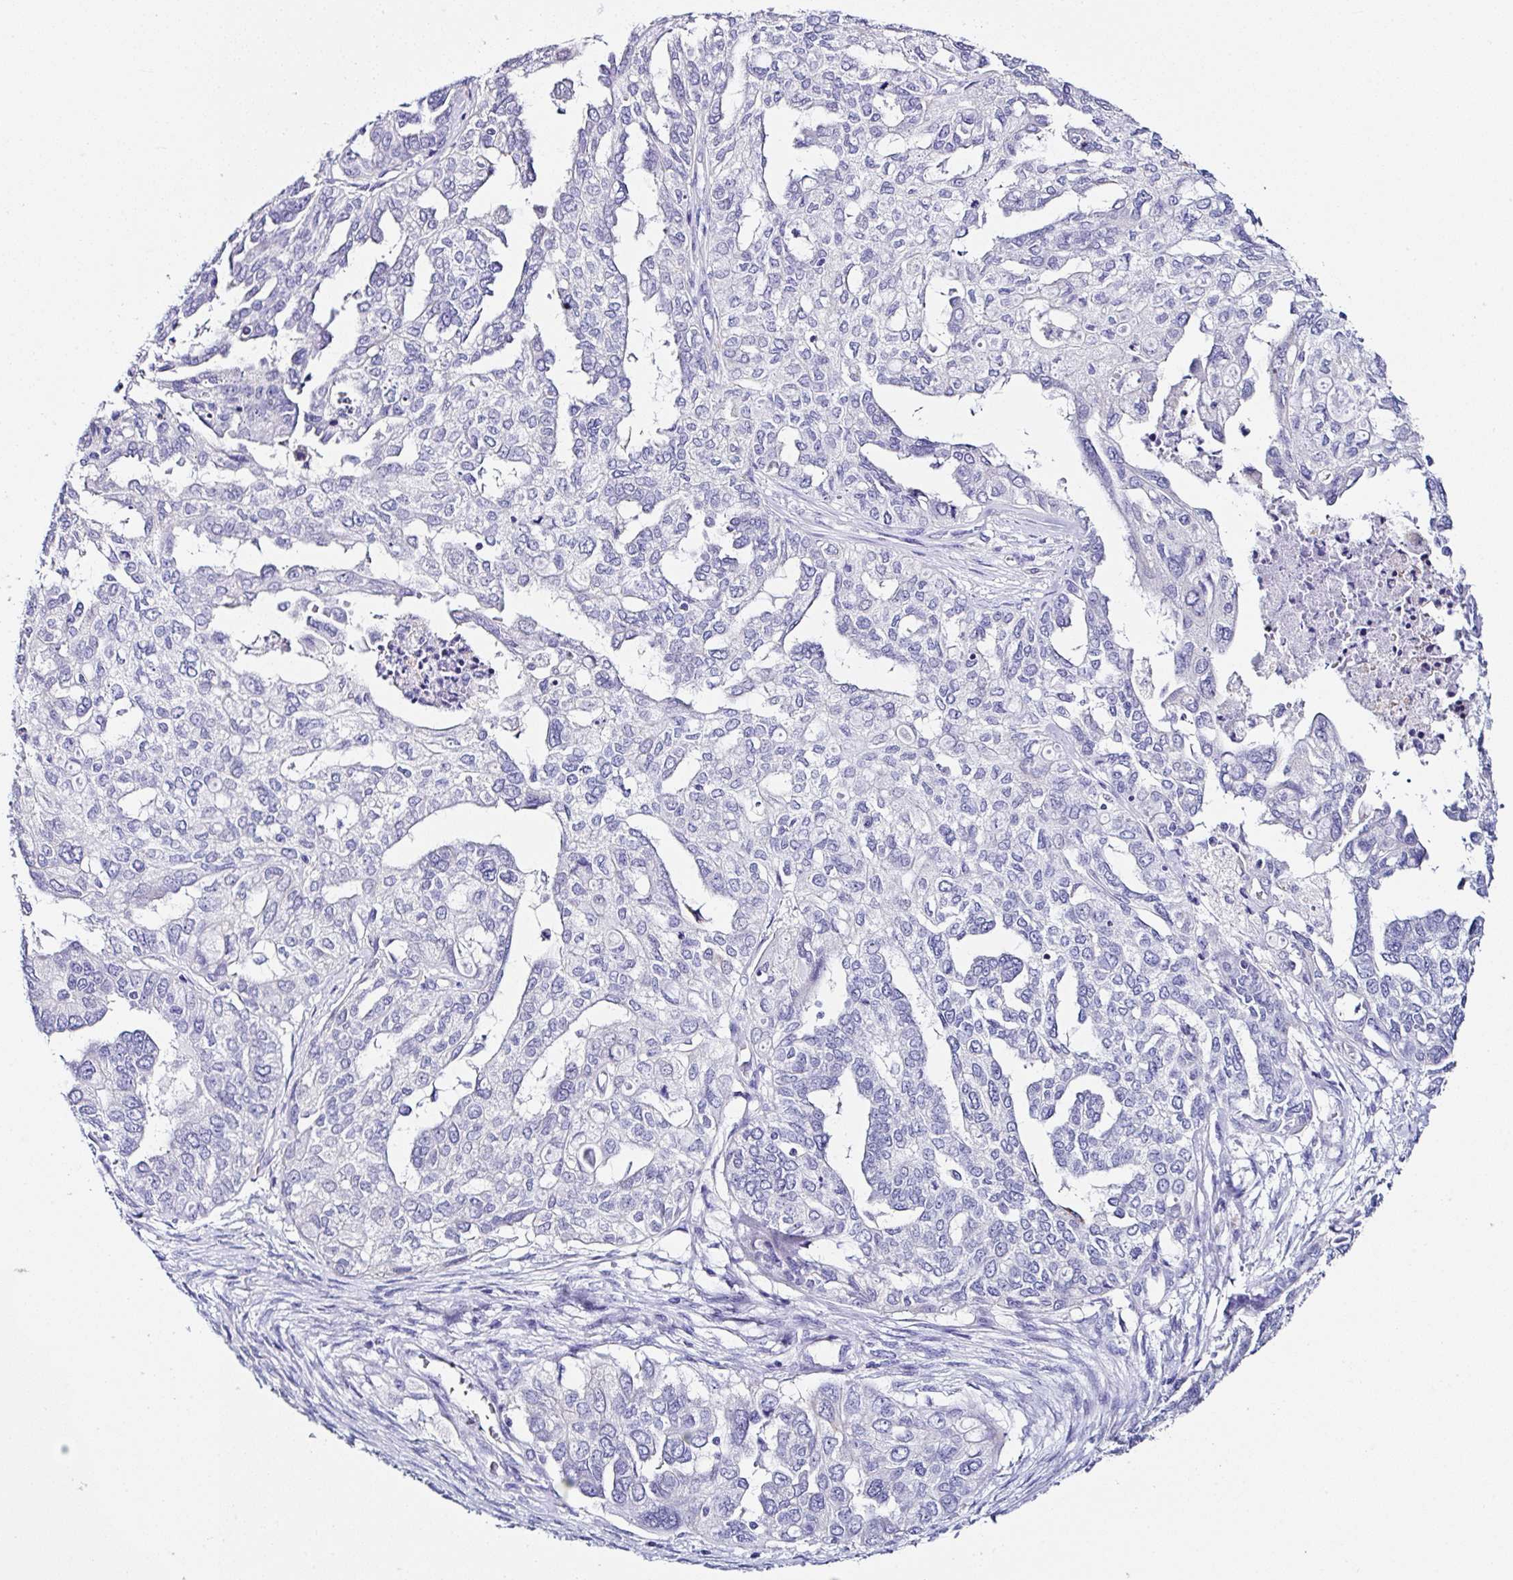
{"staining": {"intensity": "negative", "quantity": "none", "location": "none"}, "tissue": "ovarian cancer", "cell_type": "Tumor cells", "image_type": "cancer", "snomed": [{"axis": "morphology", "description": "Cystadenocarcinoma, serous, NOS"}, {"axis": "topography", "description": "Ovary"}], "caption": "IHC histopathology image of human serous cystadenocarcinoma (ovarian) stained for a protein (brown), which shows no staining in tumor cells. Brightfield microscopy of IHC stained with DAB (3,3'-diaminobenzidine) (brown) and hematoxylin (blue), captured at high magnification.", "gene": "TMPRSS11E", "patient": {"sex": "female", "age": 53}}